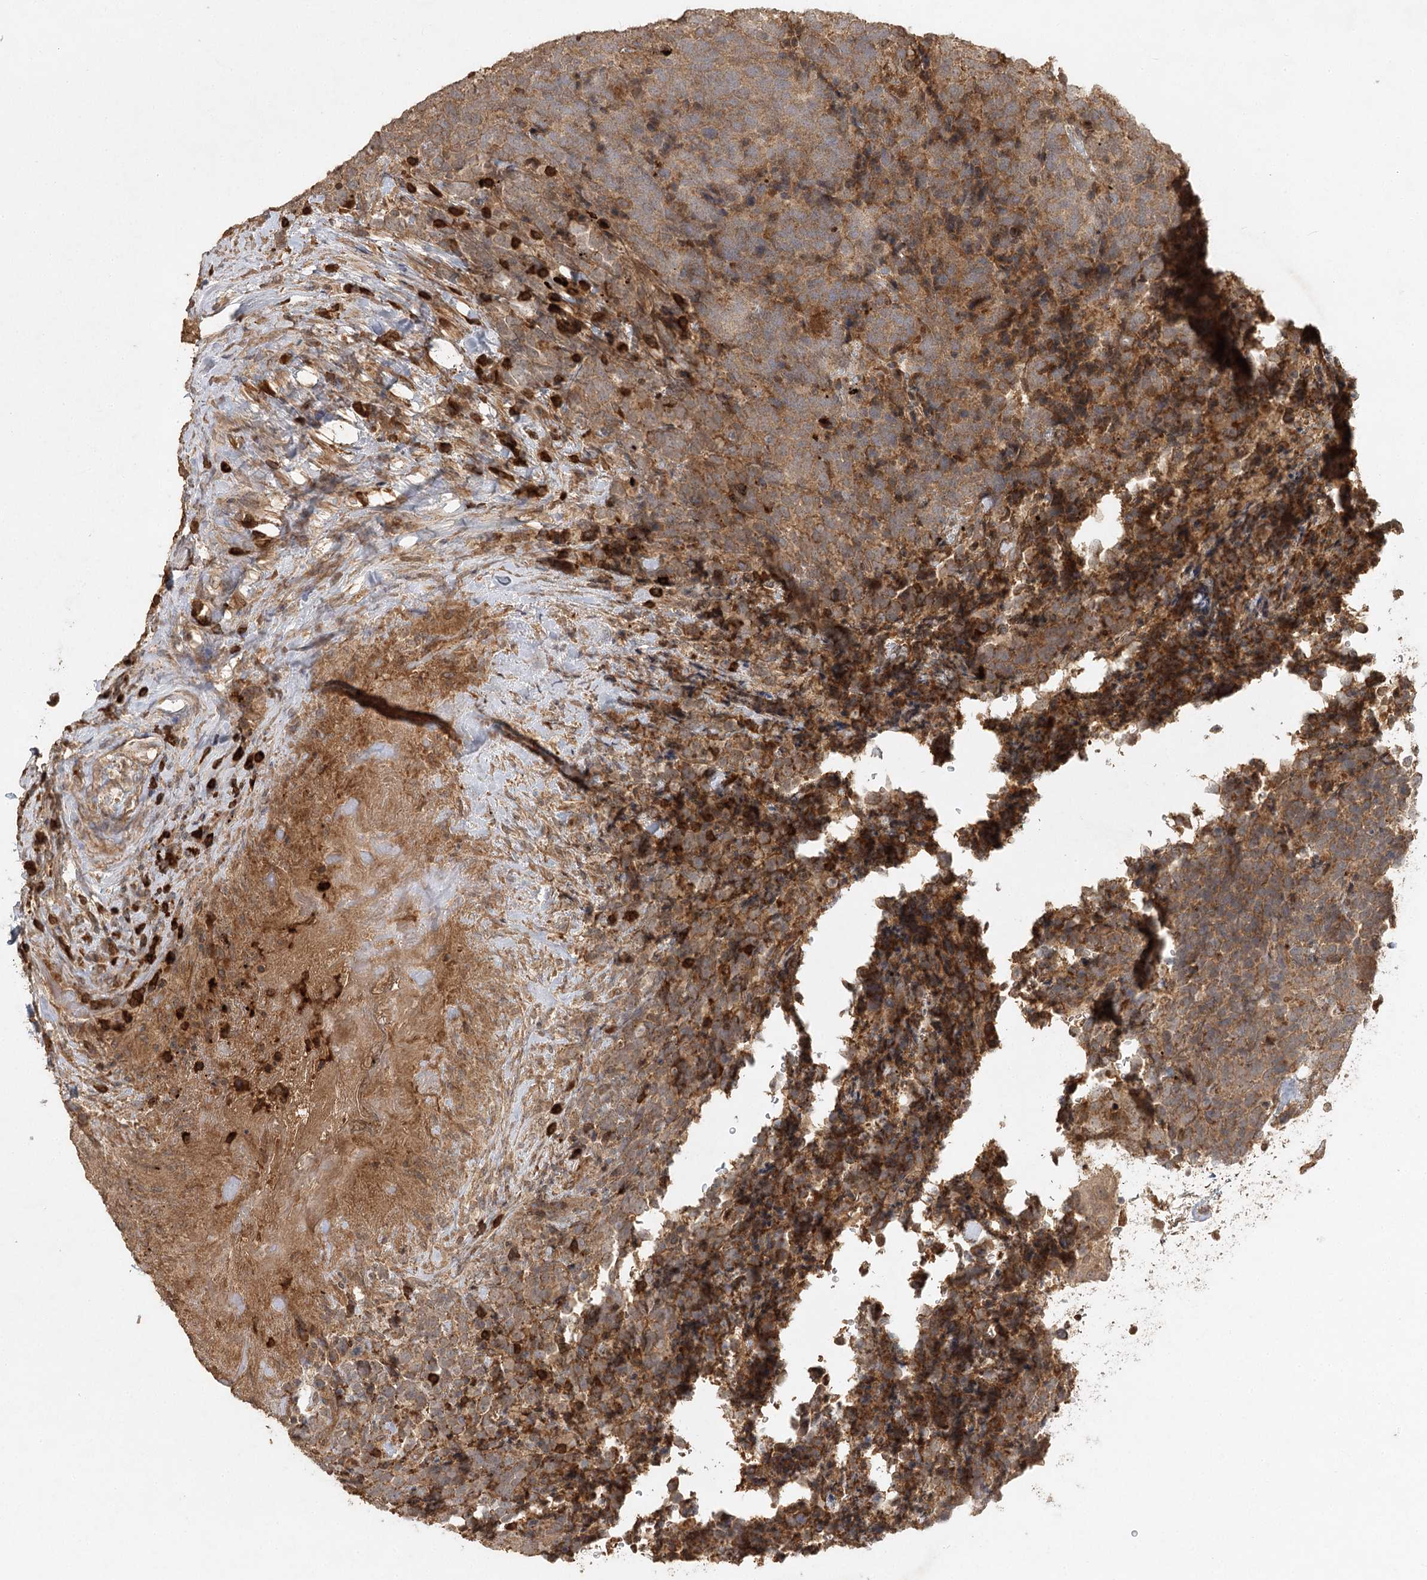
{"staining": {"intensity": "weak", "quantity": "25%-75%", "location": "cytoplasmic/membranous"}, "tissue": "urothelial cancer", "cell_type": "Tumor cells", "image_type": "cancer", "snomed": [{"axis": "morphology", "description": "Urothelial carcinoma, High grade"}, {"axis": "topography", "description": "Urinary bladder"}], "caption": "High-grade urothelial carcinoma tissue demonstrates weak cytoplasmic/membranous positivity in about 25%-75% of tumor cells, visualized by immunohistochemistry. The staining was performed using DAB to visualize the protein expression in brown, while the nuclei were stained in blue with hematoxylin (Magnification: 20x).", "gene": "ARL13A", "patient": {"sex": "female", "age": 82}}